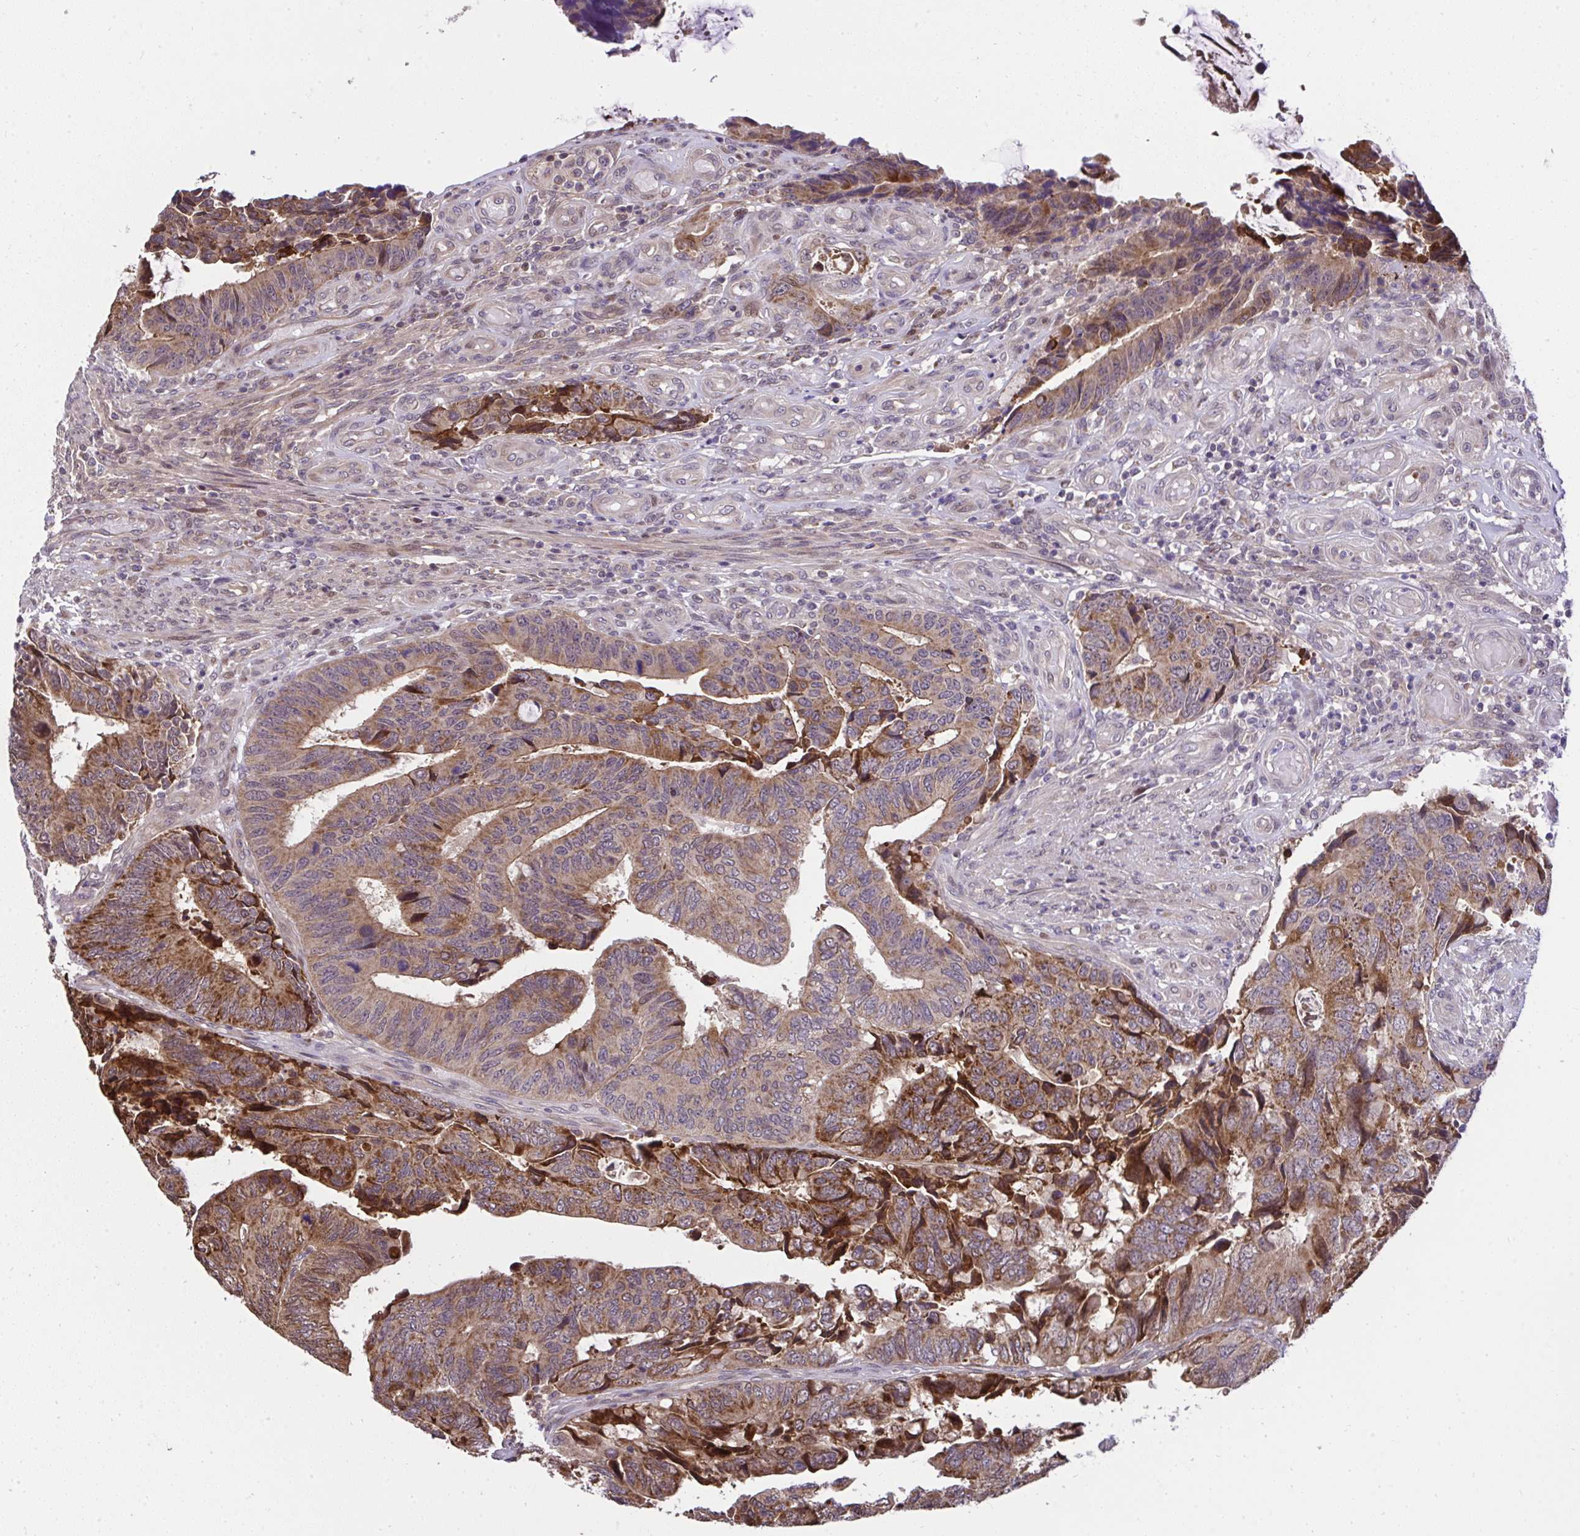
{"staining": {"intensity": "moderate", "quantity": ">75%", "location": "cytoplasmic/membranous"}, "tissue": "colorectal cancer", "cell_type": "Tumor cells", "image_type": "cancer", "snomed": [{"axis": "morphology", "description": "Adenocarcinoma, NOS"}, {"axis": "topography", "description": "Colon"}], "caption": "This histopathology image exhibits immunohistochemistry staining of colorectal cancer, with medium moderate cytoplasmic/membranous staining in about >75% of tumor cells.", "gene": "RDH14", "patient": {"sex": "male", "age": 87}}